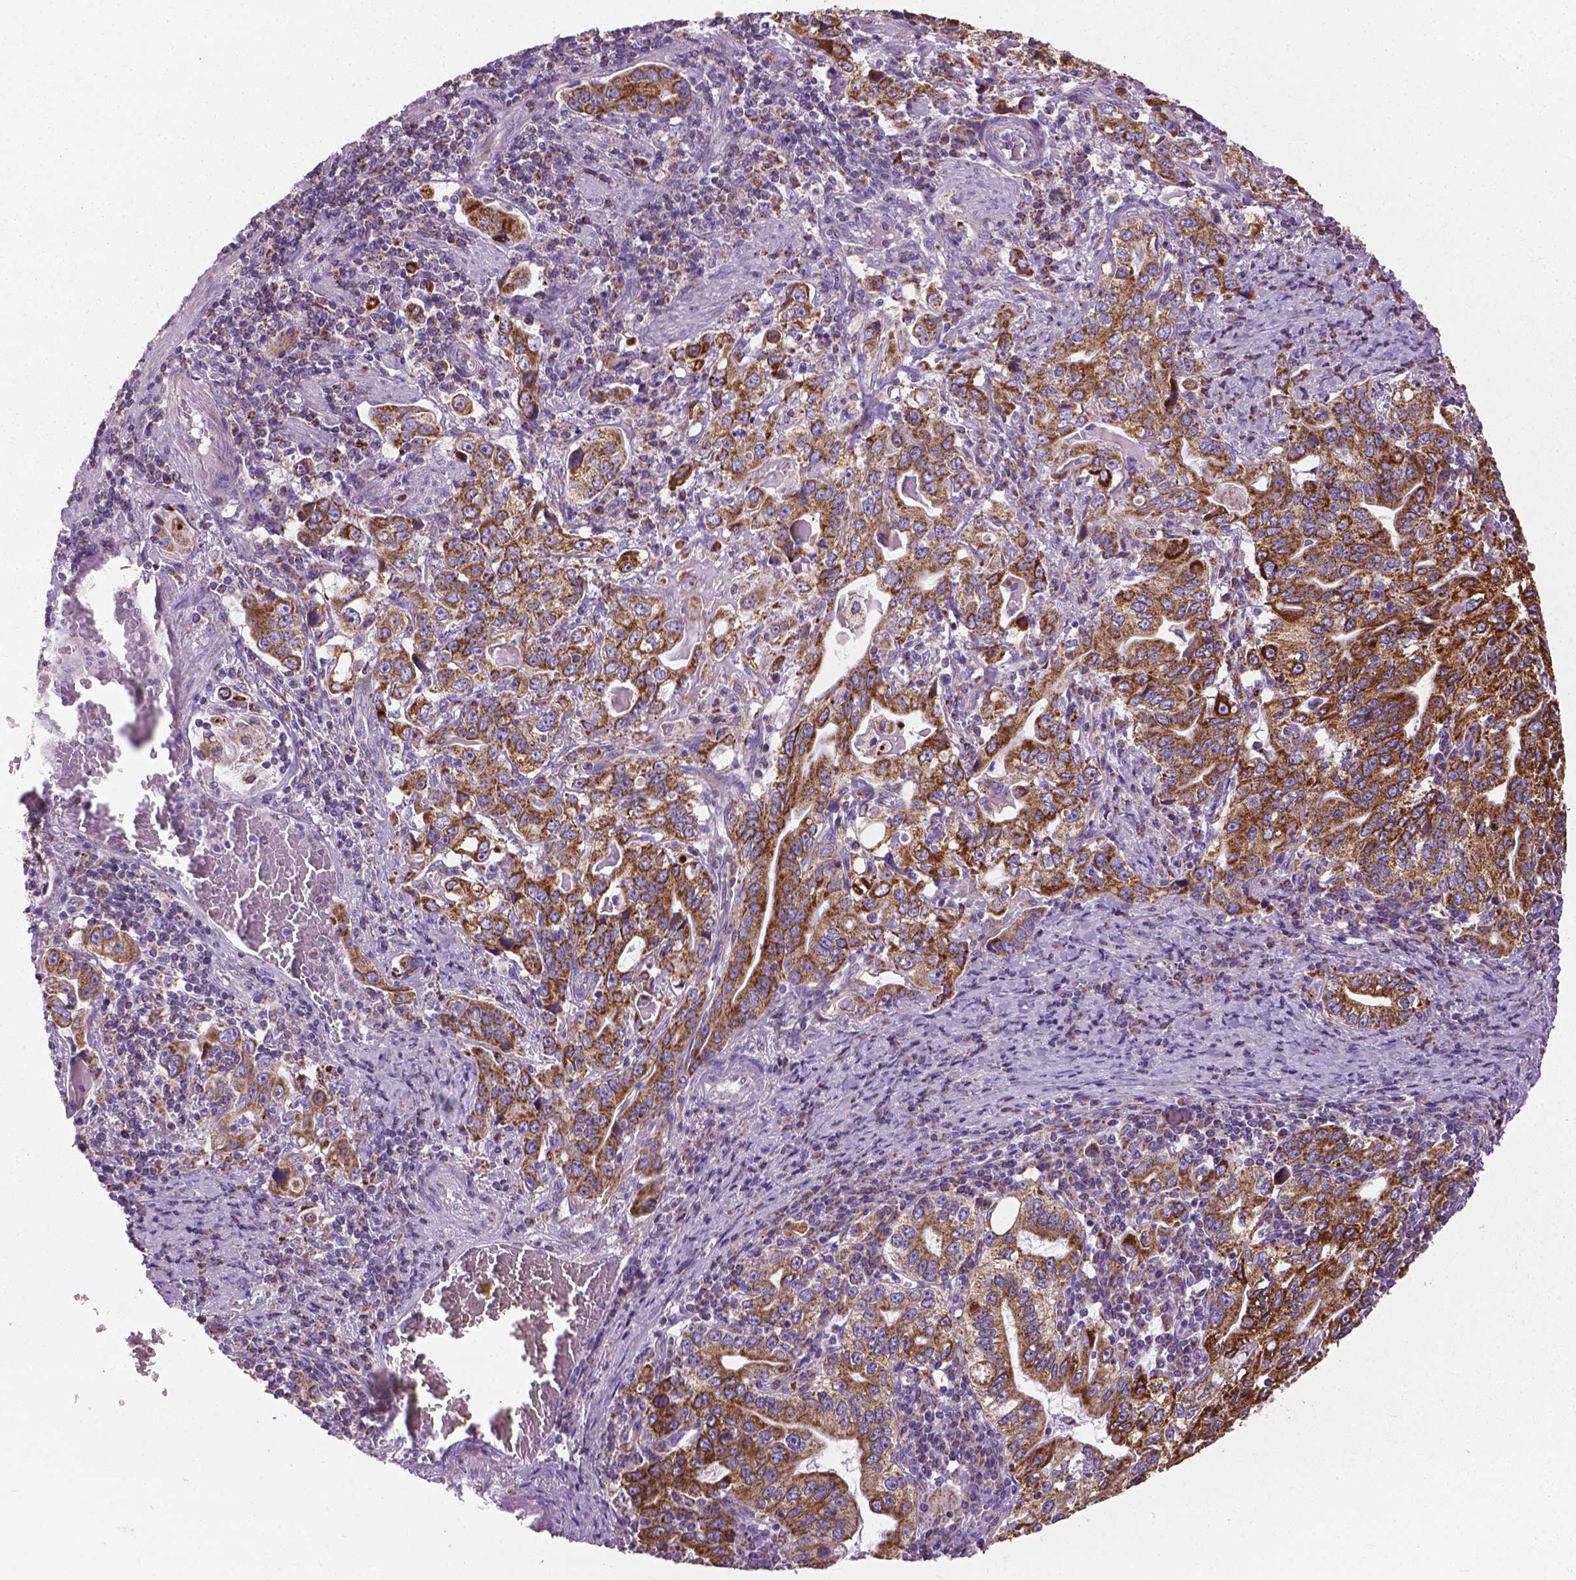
{"staining": {"intensity": "strong", "quantity": ">75%", "location": "cytoplasmic/membranous"}, "tissue": "stomach cancer", "cell_type": "Tumor cells", "image_type": "cancer", "snomed": [{"axis": "morphology", "description": "Adenocarcinoma, NOS"}, {"axis": "topography", "description": "Stomach, lower"}], "caption": "Immunohistochemical staining of stomach adenocarcinoma displays high levels of strong cytoplasmic/membranous staining in approximately >75% of tumor cells.", "gene": "VDAC1", "patient": {"sex": "female", "age": 72}}